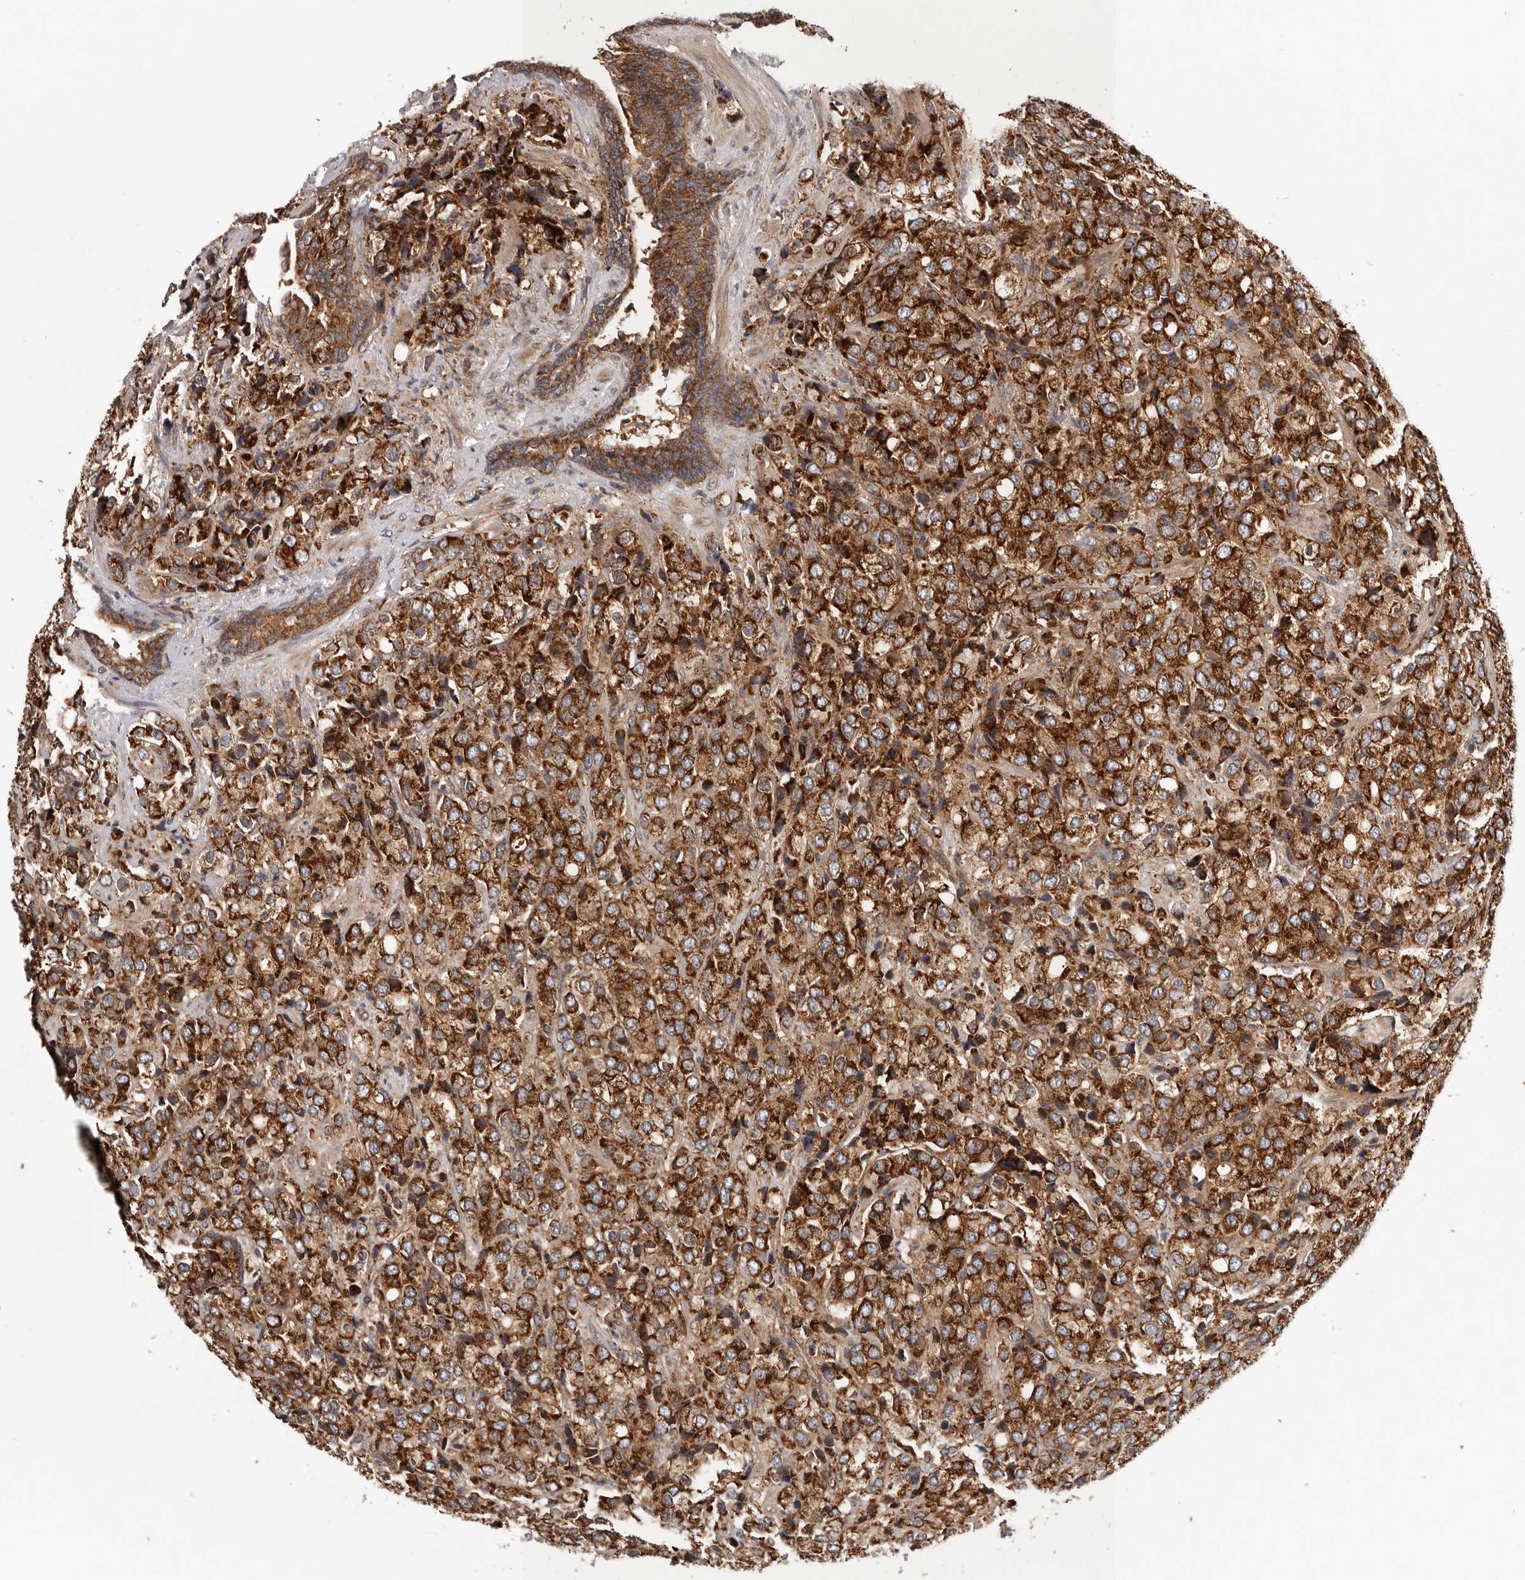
{"staining": {"intensity": "strong", "quantity": ">75%", "location": "cytoplasmic/membranous"}, "tissue": "prostate cancer", "cell_type": "Tumor cells", "image_type": "cancer", "snomed": [{"axis": "morphology", "description": "Adenocarcinoma, Medium grade"}, {"axis": "topography", "description": "Prostate"}], "caption": "Prostate cancer was stained to show a protein in brown. There is high levels of strong cytoplasmic/membranous staining in about >75% of tumor cells. The protein is stained brown, and the nuclei are stained in blue (DAB (3,3'-diaminobenzidine) IHC with brightfield microscopy, high magnification).", "gene": "MRPS10", "patient": {"sex": "male", "age": 70}}